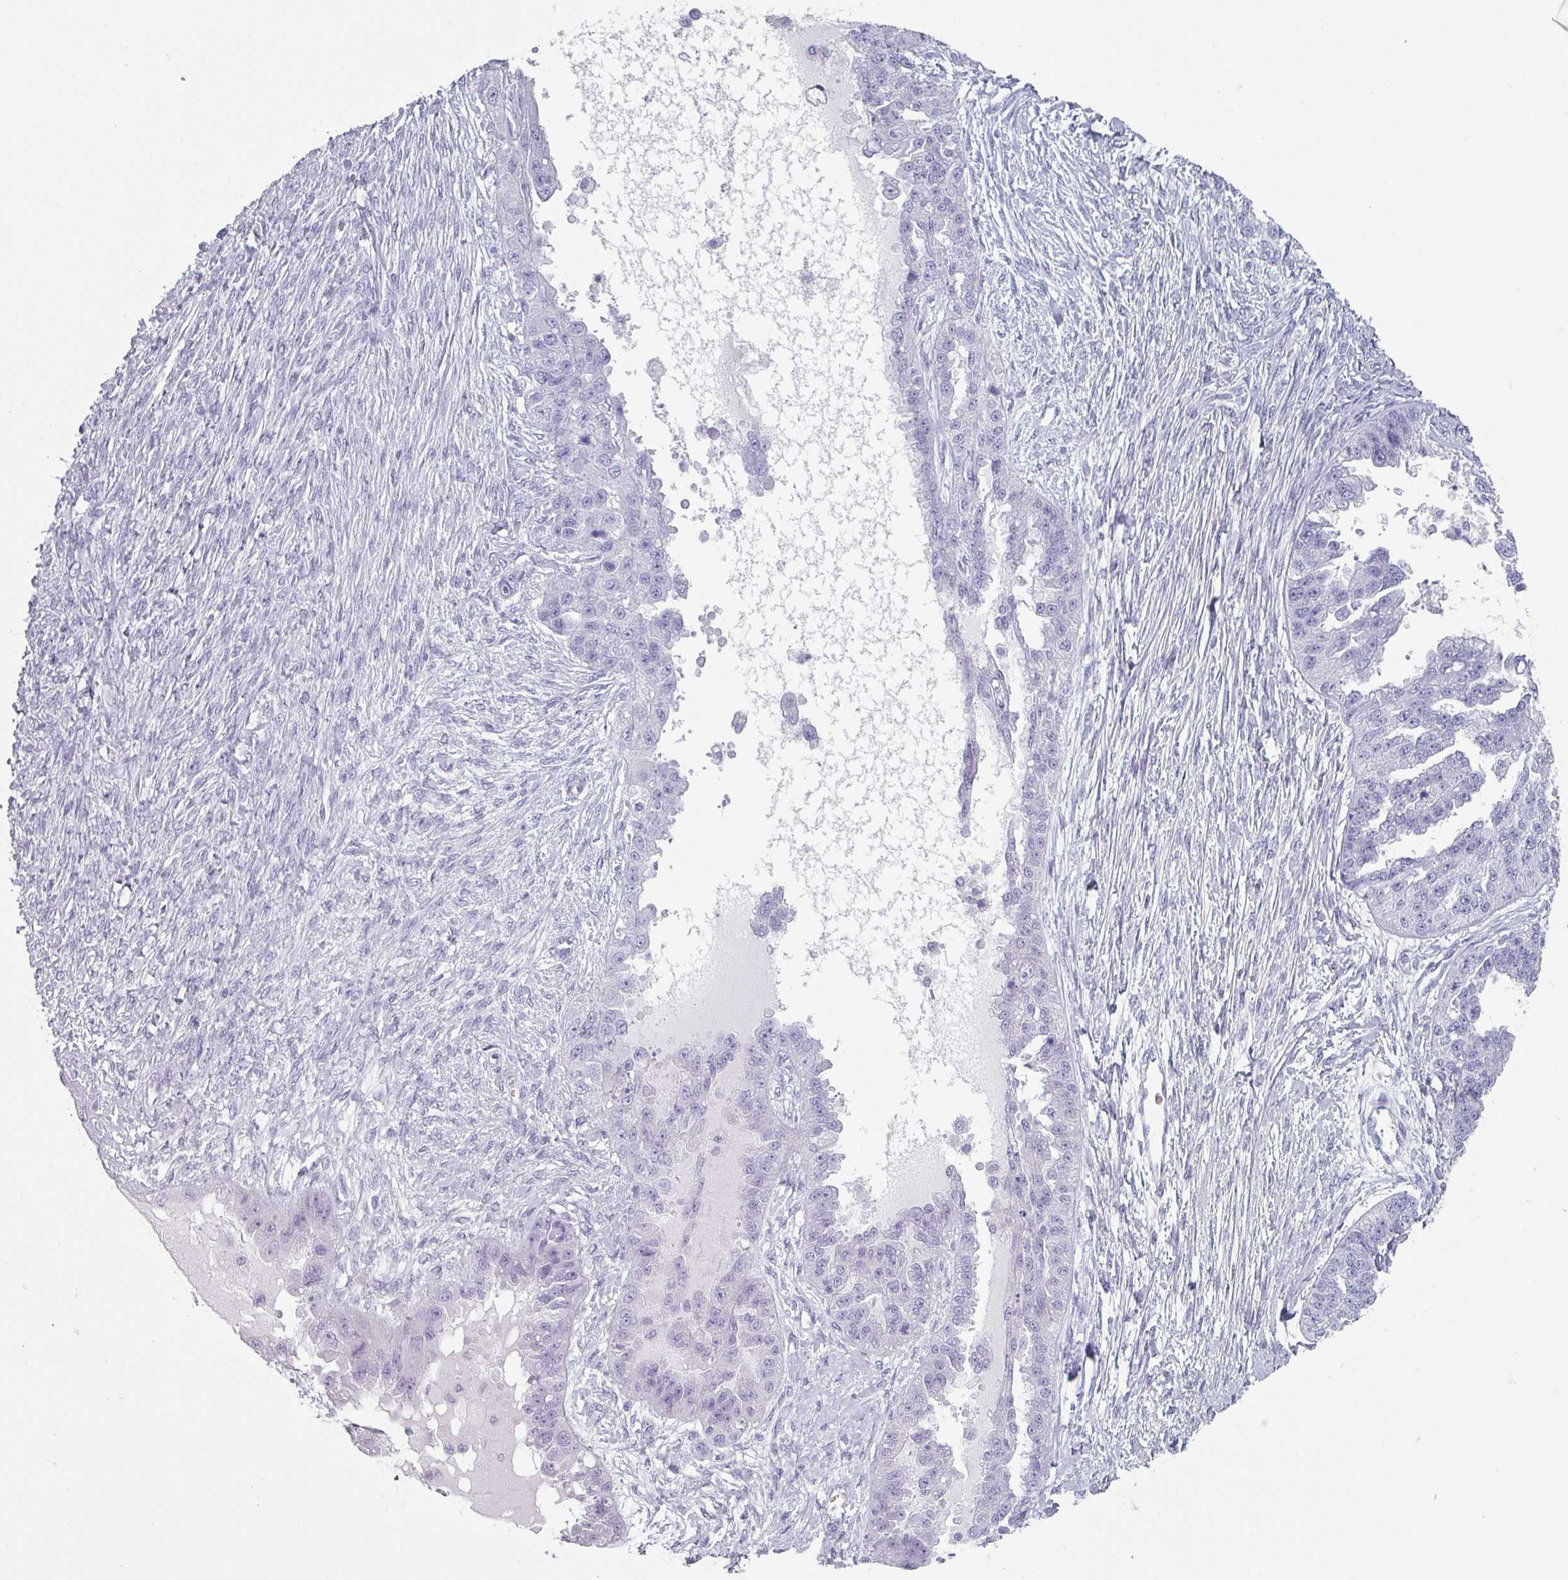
{"staining": {"intensity": "negative", "quantity": "none", "location": "none"}, "tissue": "ovarian cancer", "cell_type": "Tumor cells", "image_type": "cancer", "snomed": [{"axis": "morphology", "description": "Cystadenocarcinoma, serous, NOS"}, {"axis": "topography", "description": "Ovary"}], "caption": "Protein analysis of ovarian cancer (serous cystadenocarcinoma) displays no significant positivity in tumor cells.", "gene": "SLC35G2", "patient": {"sex": "female", "age": 58}}